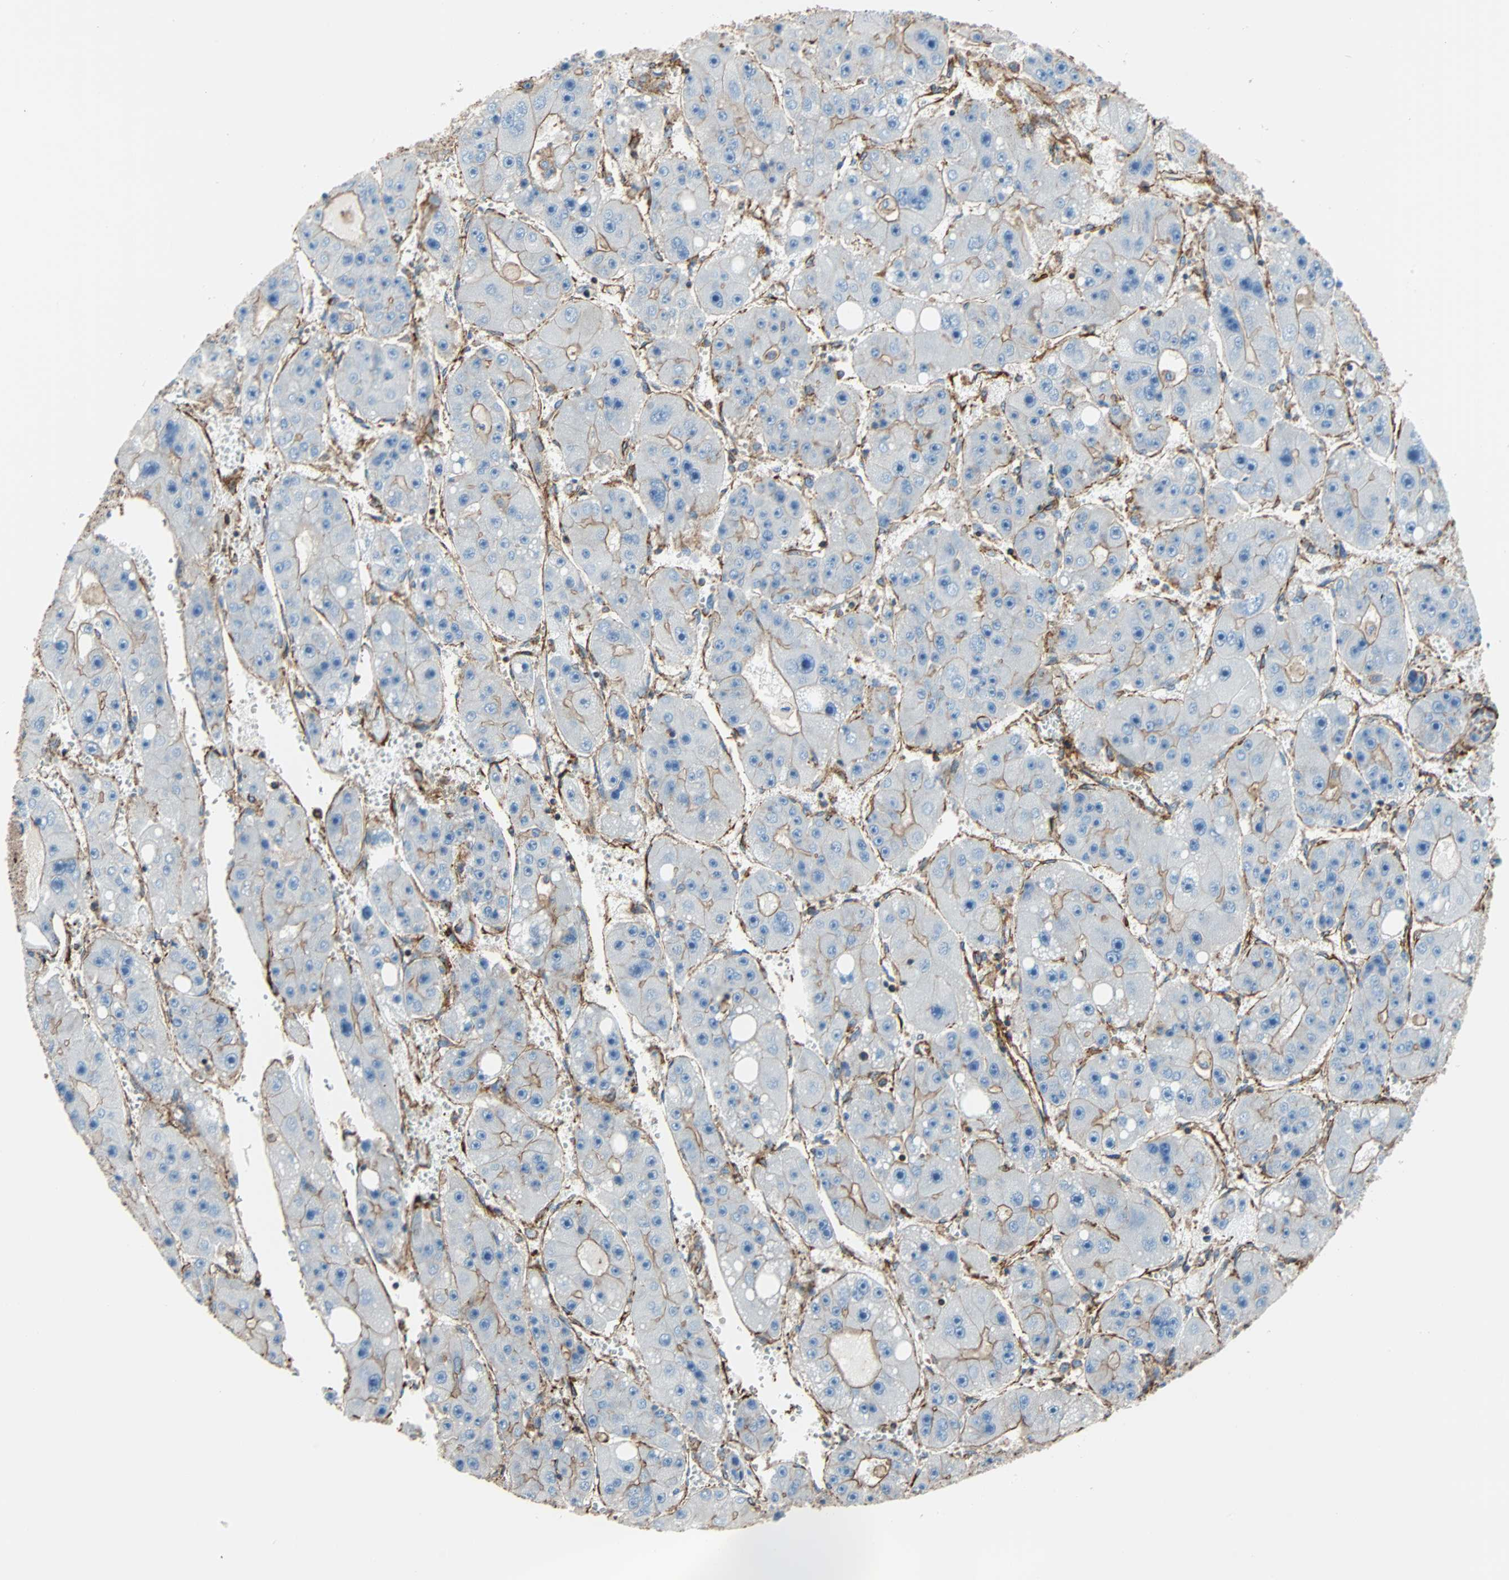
{"staining": {"intensity": "negative", "quantity": "none", "location": "none"}, "tissue": "liver cancer", "cell_type": "Tumor cells", "image_type": "cancer", "snomed": [{"axis": "morphology", "description": "Carcinoma, Hepatocellular, NOS"}, {"axis": "topography", "description": "Liver"}], "caption": "Immunohistochemistry photomicrograph of neoplastic tissue: human liver cancer (hepatocellular carcinoma) stained with DAB shows no significant protein staining in tumor cells. (DAB immunohistochemistry with hematoxylin counter stain).", "gene": "GALNT10", "patient": {"sex": "female", "age": 61}}